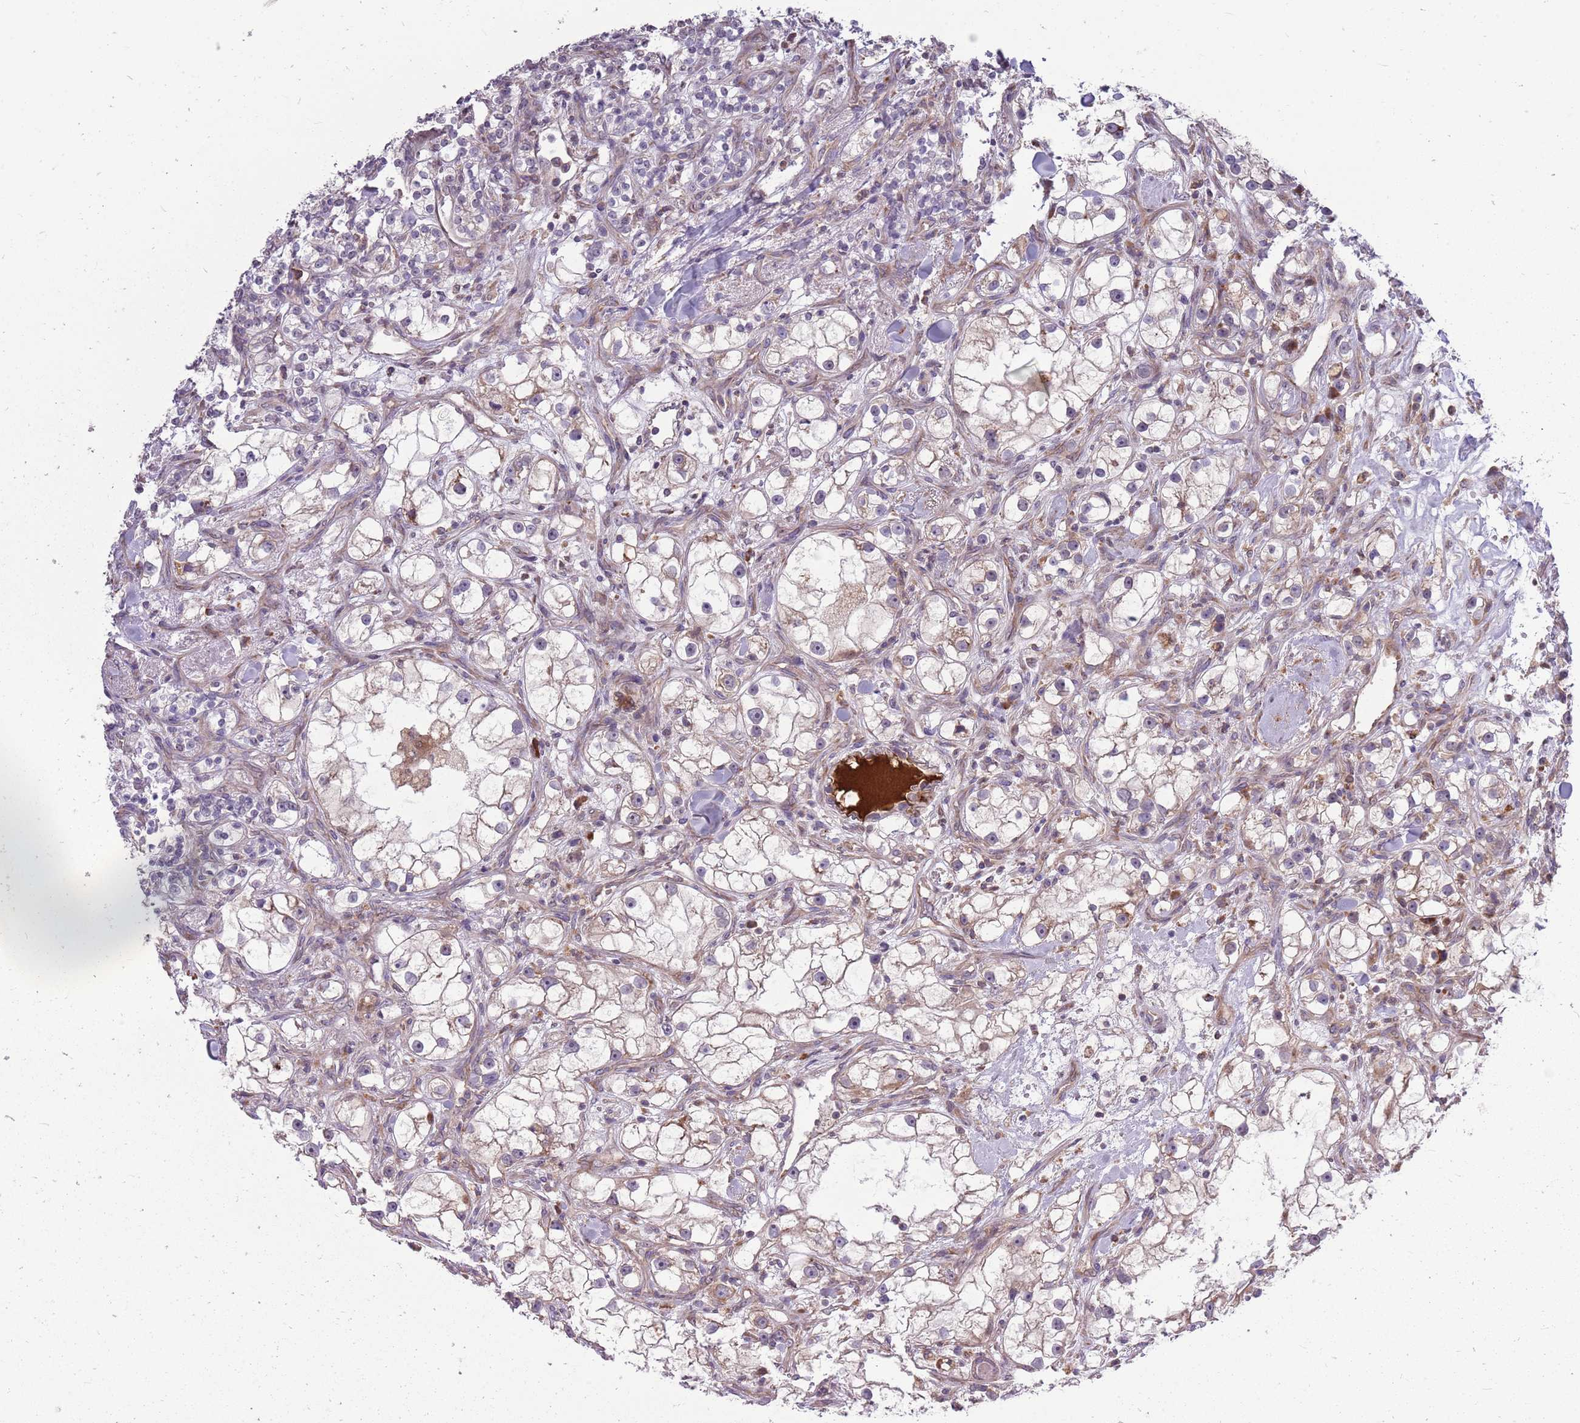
{"staining": {"intensity": "weak", "quantity": "<25%", "location": "cytoplasmic/membranous"}, "tissue": "renal cancer", "cell_type": "Tumor cells", "image_type": "cancer", "snomed": [{"axis": "morphology", "description": "Adenocarcinoma, NOS"}, {"axis": "topography", "description": "Kidney"}], "caption": "Immunohistochemical staining of renal cancer (adenocarcinoma) shows no significant staining in tumor cells.", "gene": "PPP1R27", "patient": {"sex": "male", "age": 77}}